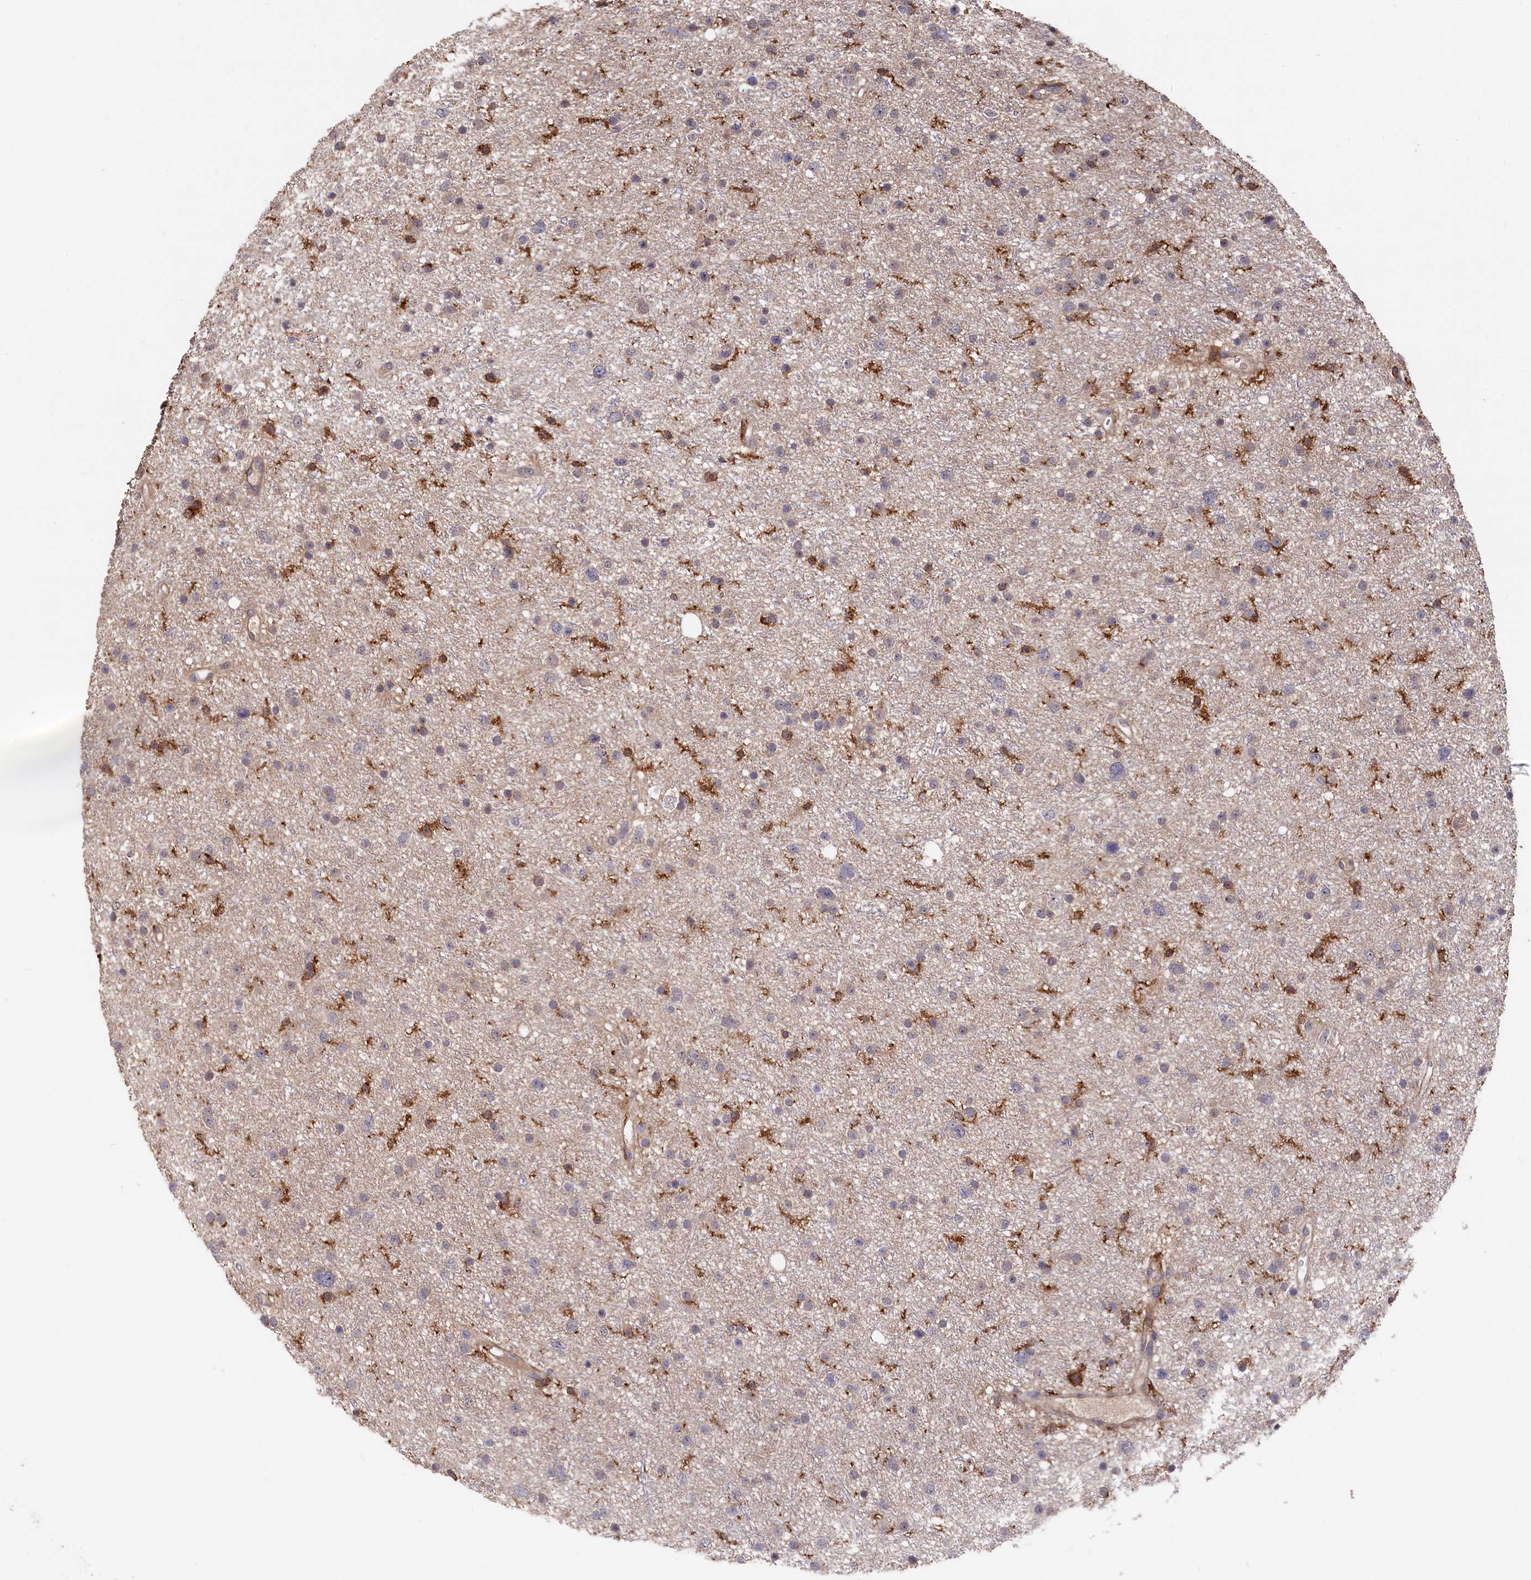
{"staining": {"intensity": "negative", "quantity": "none", "location": "none"}, "tissue": "glioma", "cell_type": "Tumor cells", "image_type": "cancer", "snomed": [{"axis": "morphology", "description": "Glioma, malignant, Low grade"}, {"axis": "topography", "description": "Cerebral cortex"}], "caption": "A photomicrograph of glioma stained for a protein displays no brown staining in tumor cells.", "gene": "PLEKHO2", "patient": {"sex": "female", "age": 39}}